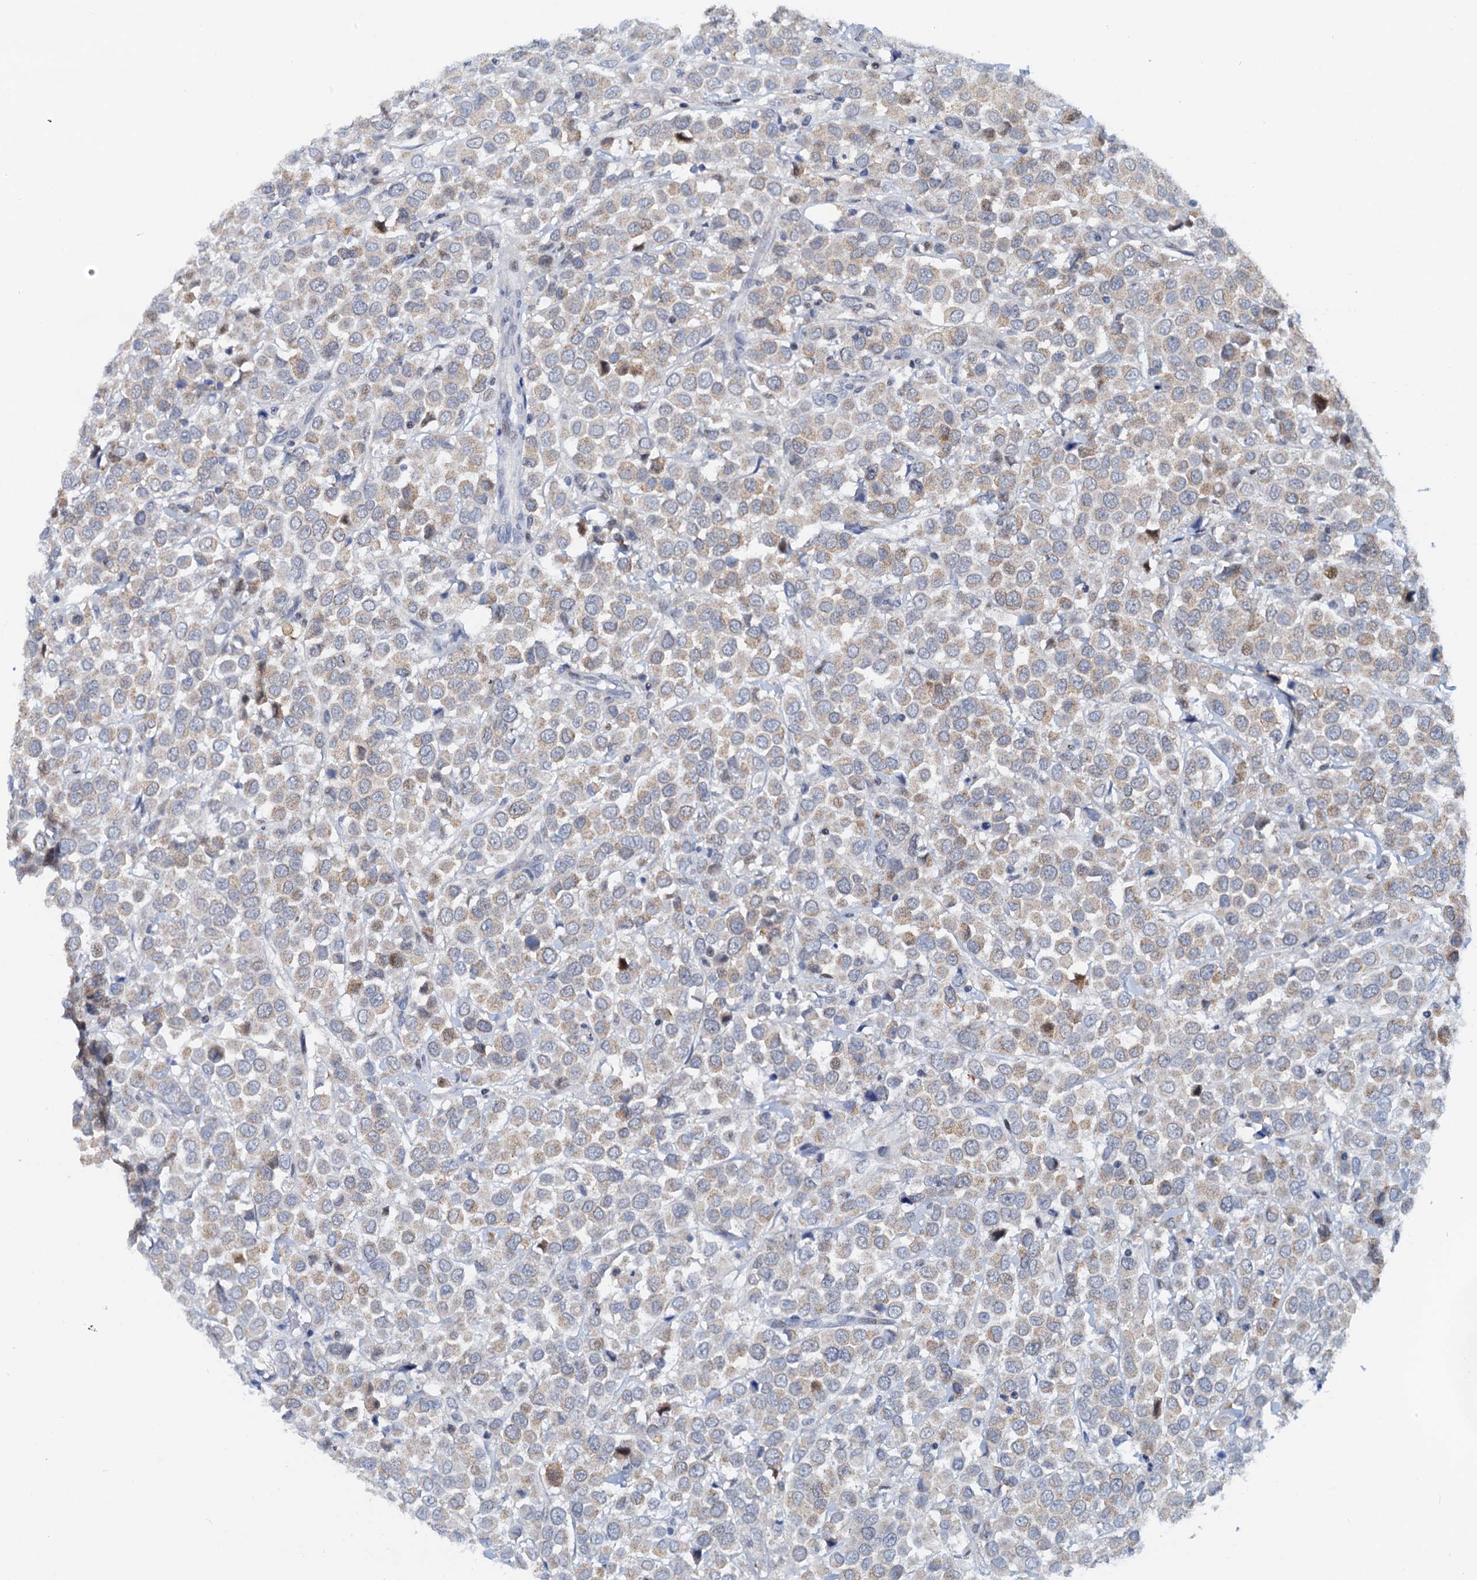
{"staining": {"intensity": "weak", "quantity": "25%-75%", "location": "cytoplasmic/membranous"}, "tissue": "breast cancer", "cell_type": "Tumor cells", "image_type": "cancer", "snomed": [{"axis": "morphology", "description": "Duct carcinoma"}, {"axis": "topography", "description": "Breast"}], "caption": "Breast cancer was stained to show a protein in brown. There is low levels of weak cytoplasmic/membranous expression in about 25%-75% of tumor cells.", "gene": "PTGES3", "patient": {"sex": "female", "age": 61}}